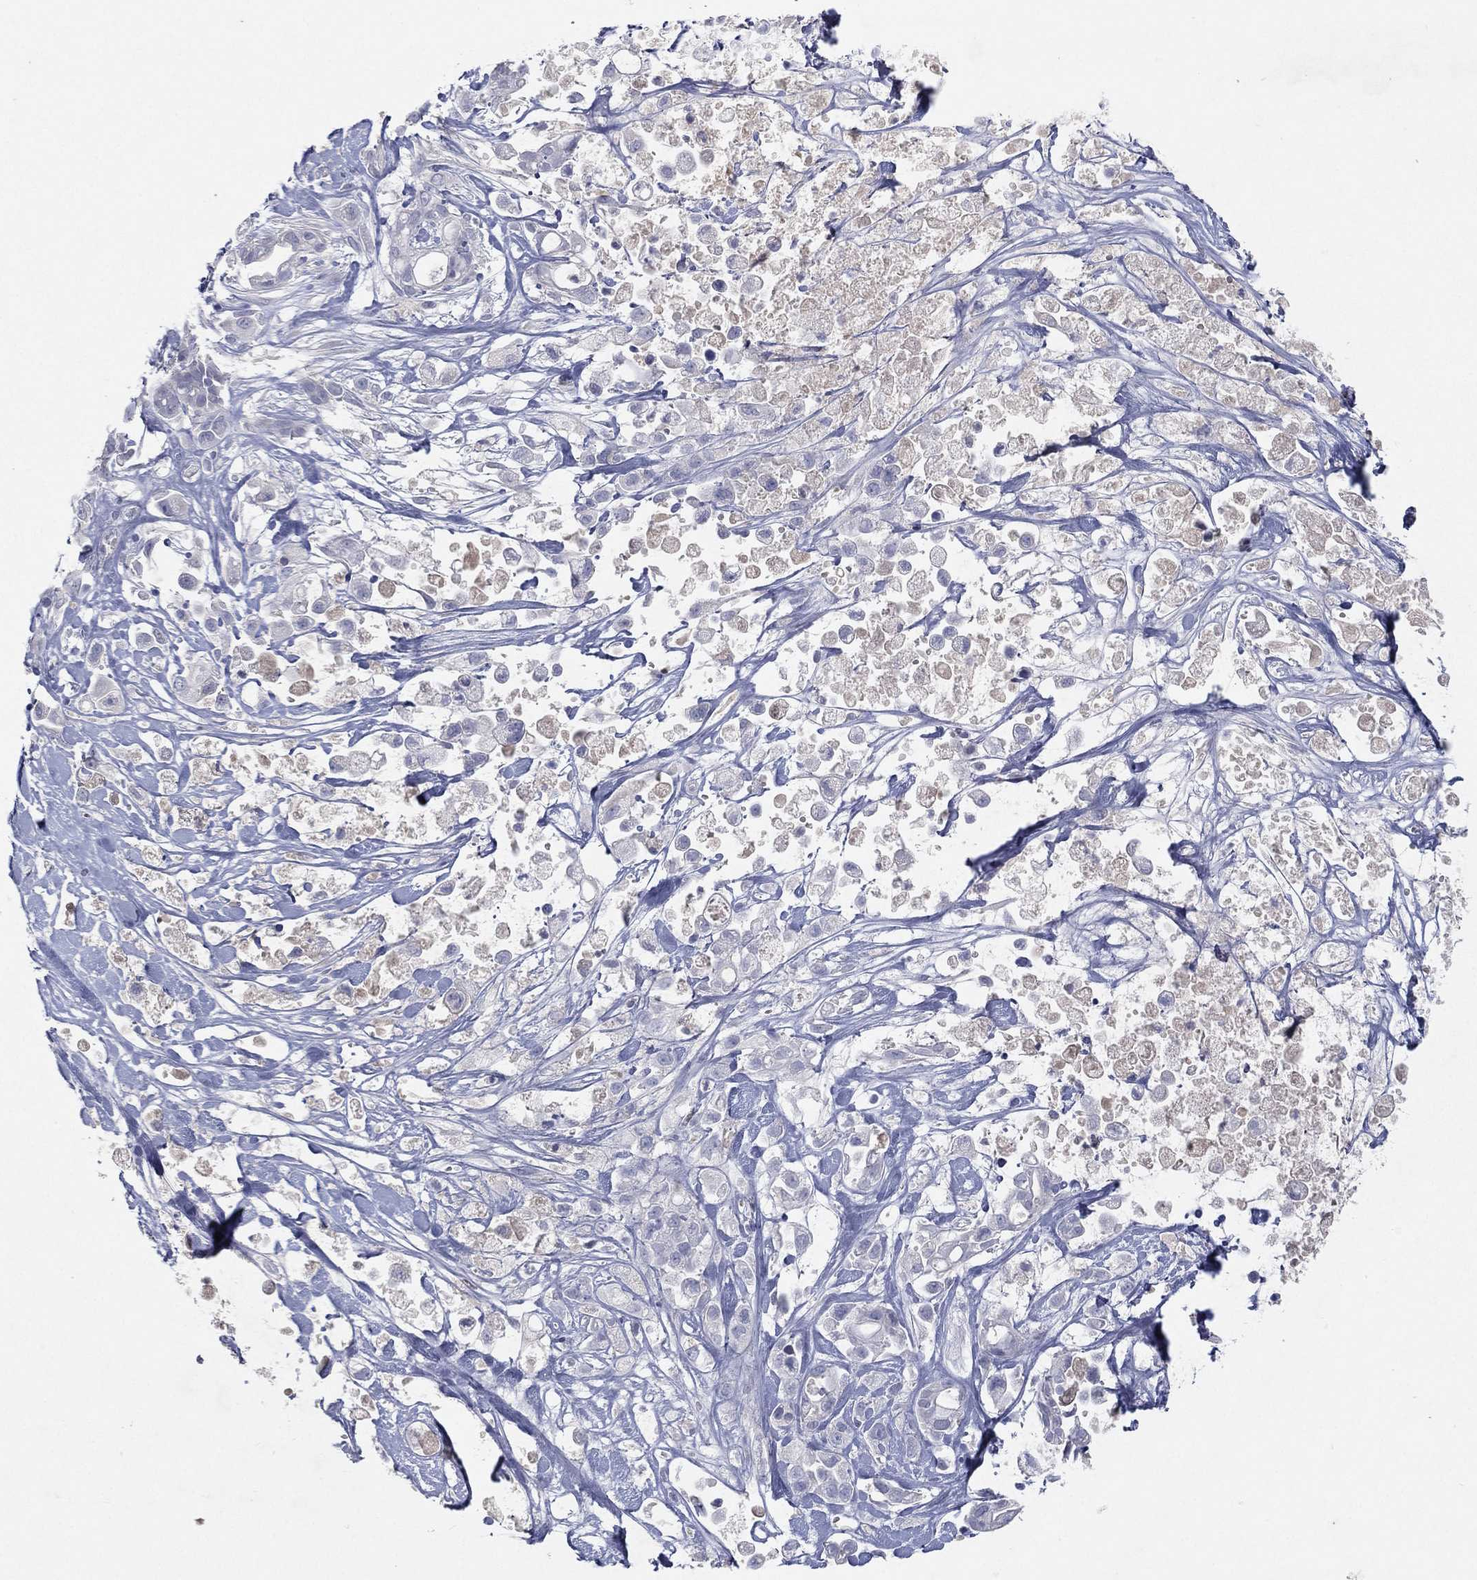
{"staining": {"intensity": "negative", "quantity": "none", "location": "none"}, "tissue": "pancreatic cancer", "cell_type": "Tumor cells", "image_type": "cancer", "snomed": [{"axis": "morphology", "description": "Adenocarcinoma, NOS"}, {"axis": "topography", "description": "Pancreas"}], "caption": "Tumor cells show no significant protein positivity in adenocarcinoma (pancreatic).", "gene": "CPT1B", "patient": {"sex": "male", "age": 44}}